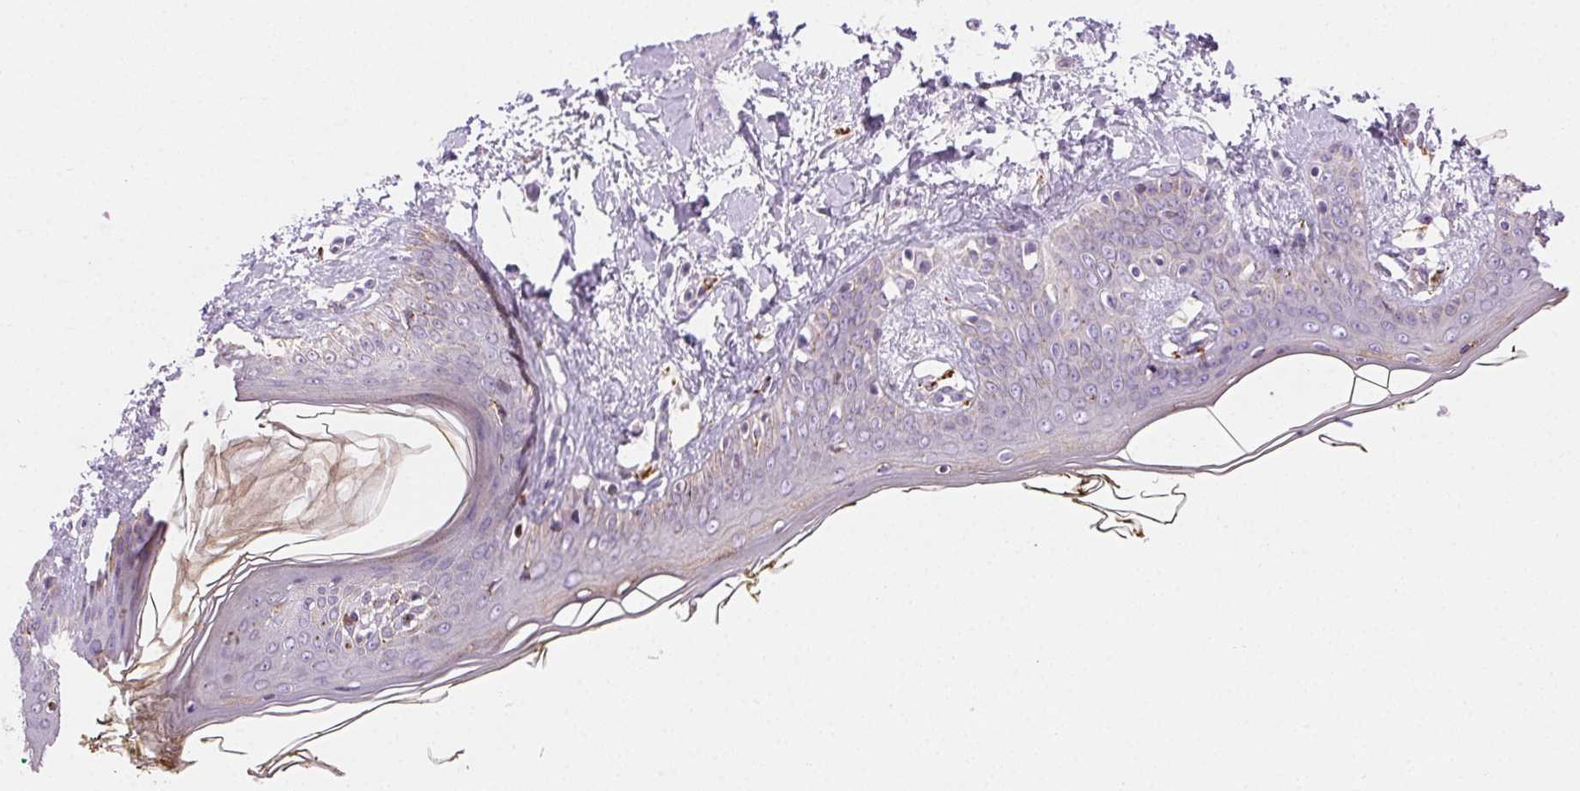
{"staining": {"intensity": "moderate", "quantity": "25%-75%", "location": "cytoplasmic/membranous"}, "tissue": "skin", "cell_type": "Fibroblasts", "image_type": "normal", "snomed": [{"axis": "morphology", "description": "Normal tissue, NOS"}, {"axis": "topography", "description": "Skin"}], "caption": "High-power microscopy captured an IHC micrograph of unremarkable skin, revealing moderate cytoplasmic/membranous positivity in about 25%-75% of fibroblasts.", "gene": "SCPEP1", "patient": {"sex": "female", "age": 34}}